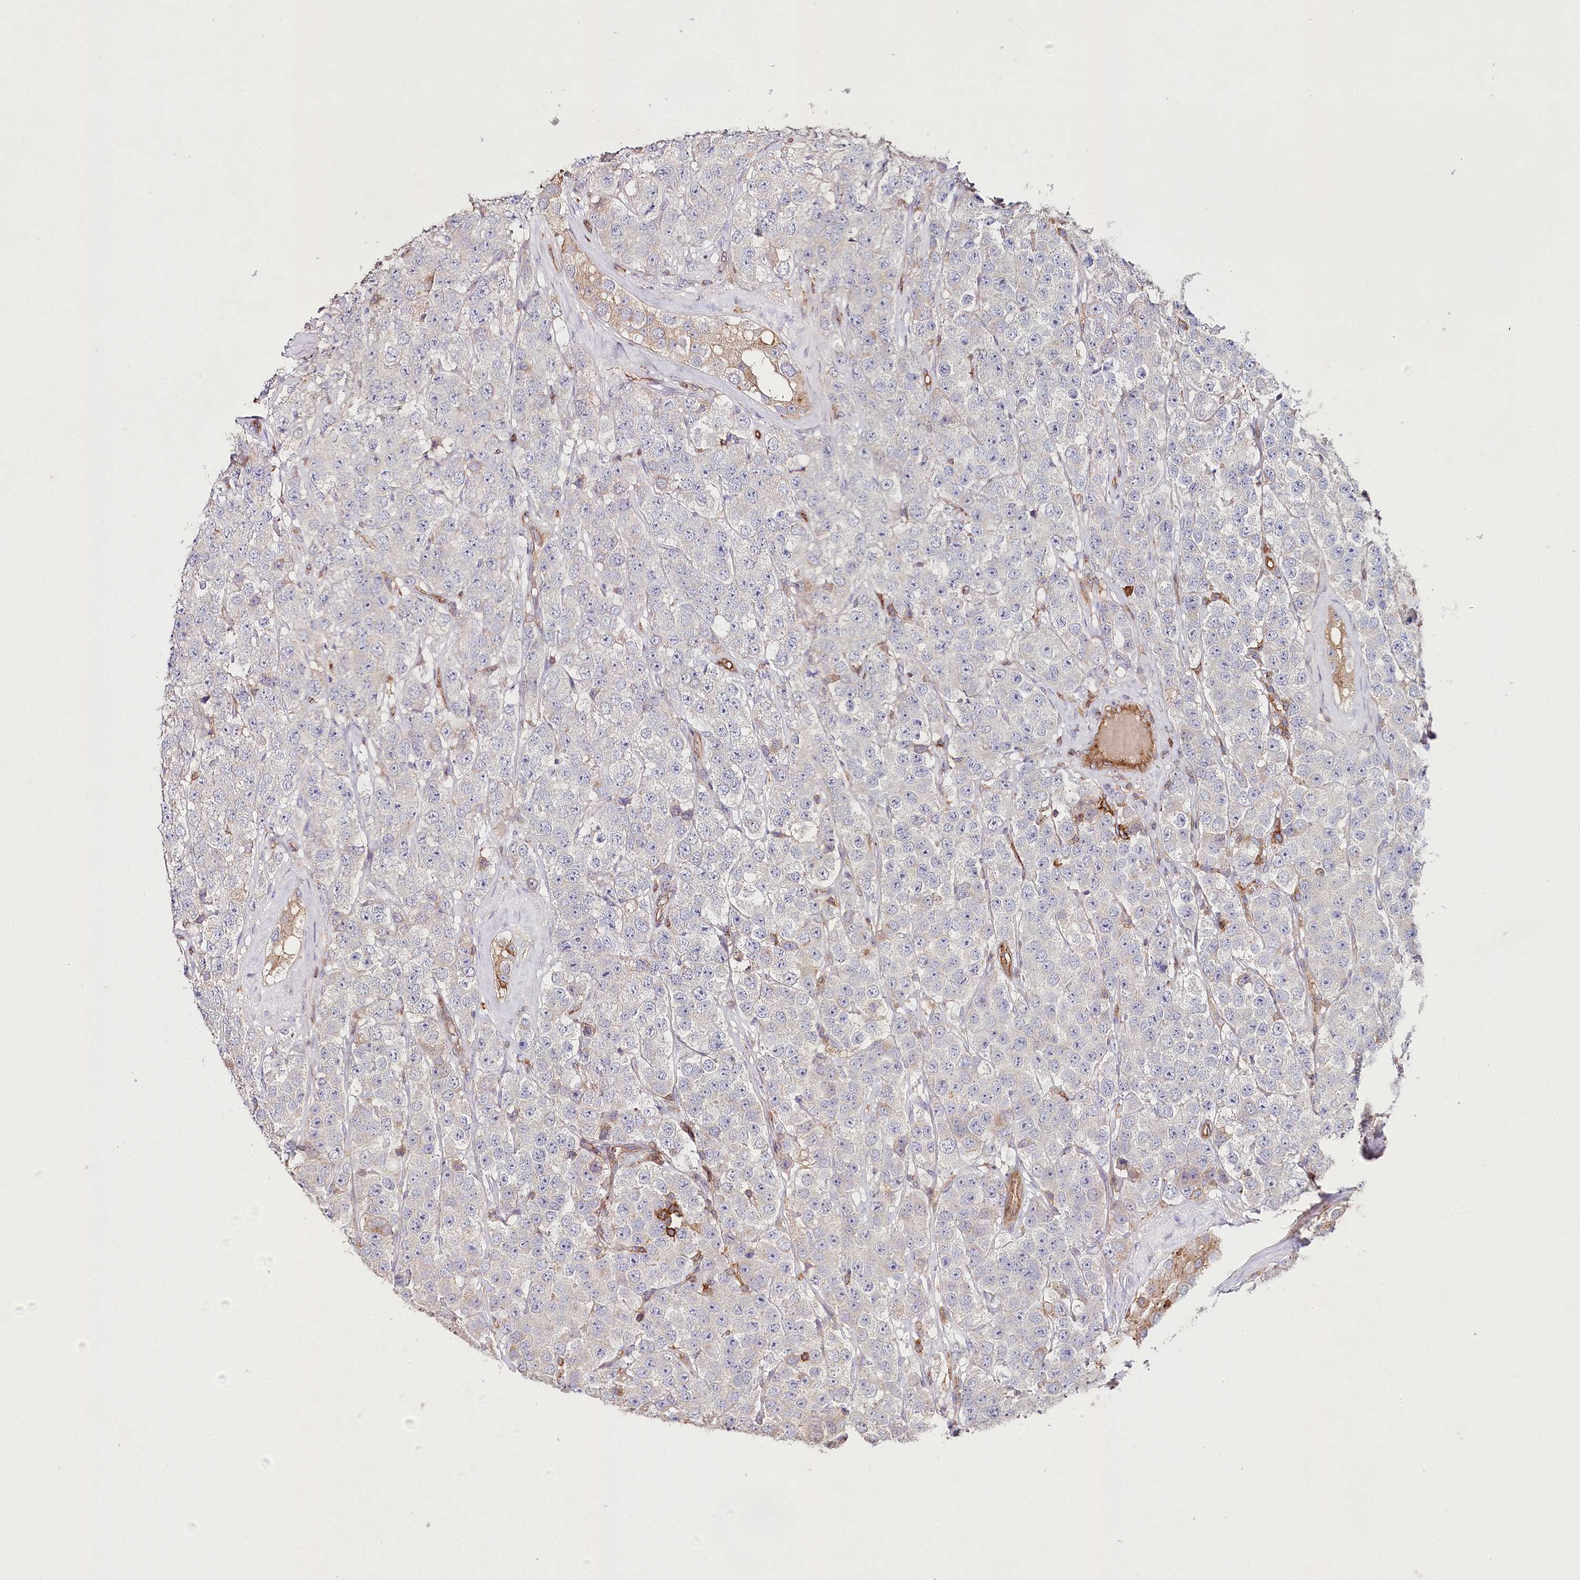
{"staining": {"intensity": "negative", "quantity": "none", "location": "none"}, "tissue": "testis cancer", "cell_type": "Tumor cells", "image_type": "cancer", "snomed": [{"axis": "morphology", "description": "Seminoma, NOS"}, {"axis": "topography", "description": "Testis"}], "caption": "Tumor cells show no significant positivity in seminoma (testis).", "gene": "RBP5", "patient": {"sex": "male", "age": 28}}